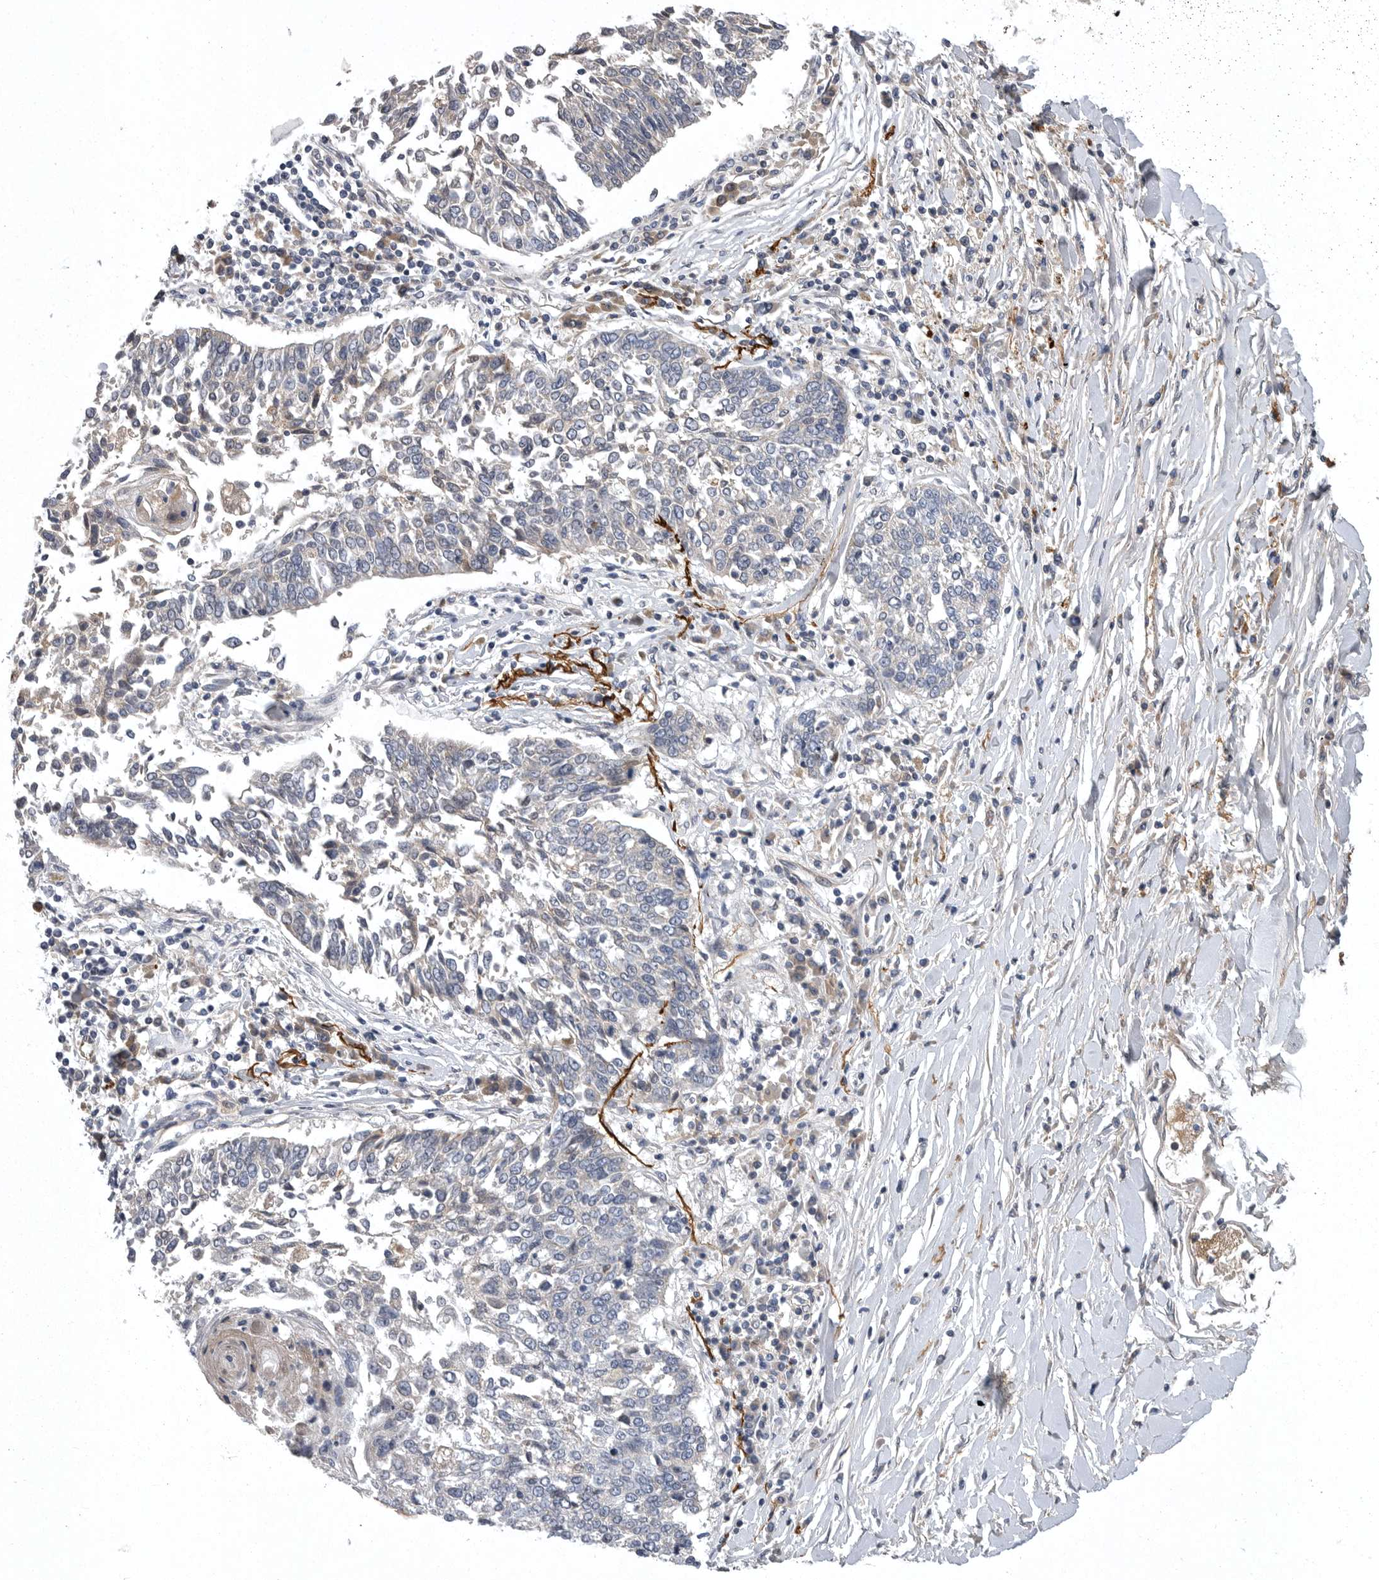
{"staining": {"intensity": "negative", "quantity": "none", "location": "none"}, "tissue": "lung cancer", "cell_type": "Tumor cells", "image_type": "cancer", "snomed": [{"axis": "morphology", "description": "Normal tissue, NOS"}, {"axis": "morphology", "description": "Squamous cell carcinoma, NOS"}, {"axis": "topography", "description": "Cartilage tissue"}, {"axis": "topography", "description": "Bronchus"}, {"axis": "topography", "description": "Lung"}, {"axis": "topography", "description": "Peripheral nerve tissue"}], "caption": "The image reveals no significant positivity in tumor cells of lung cancer (squamous cell carcinoma).", "gene": "CRP", "patient": {"sex": "female", "age": 49}}